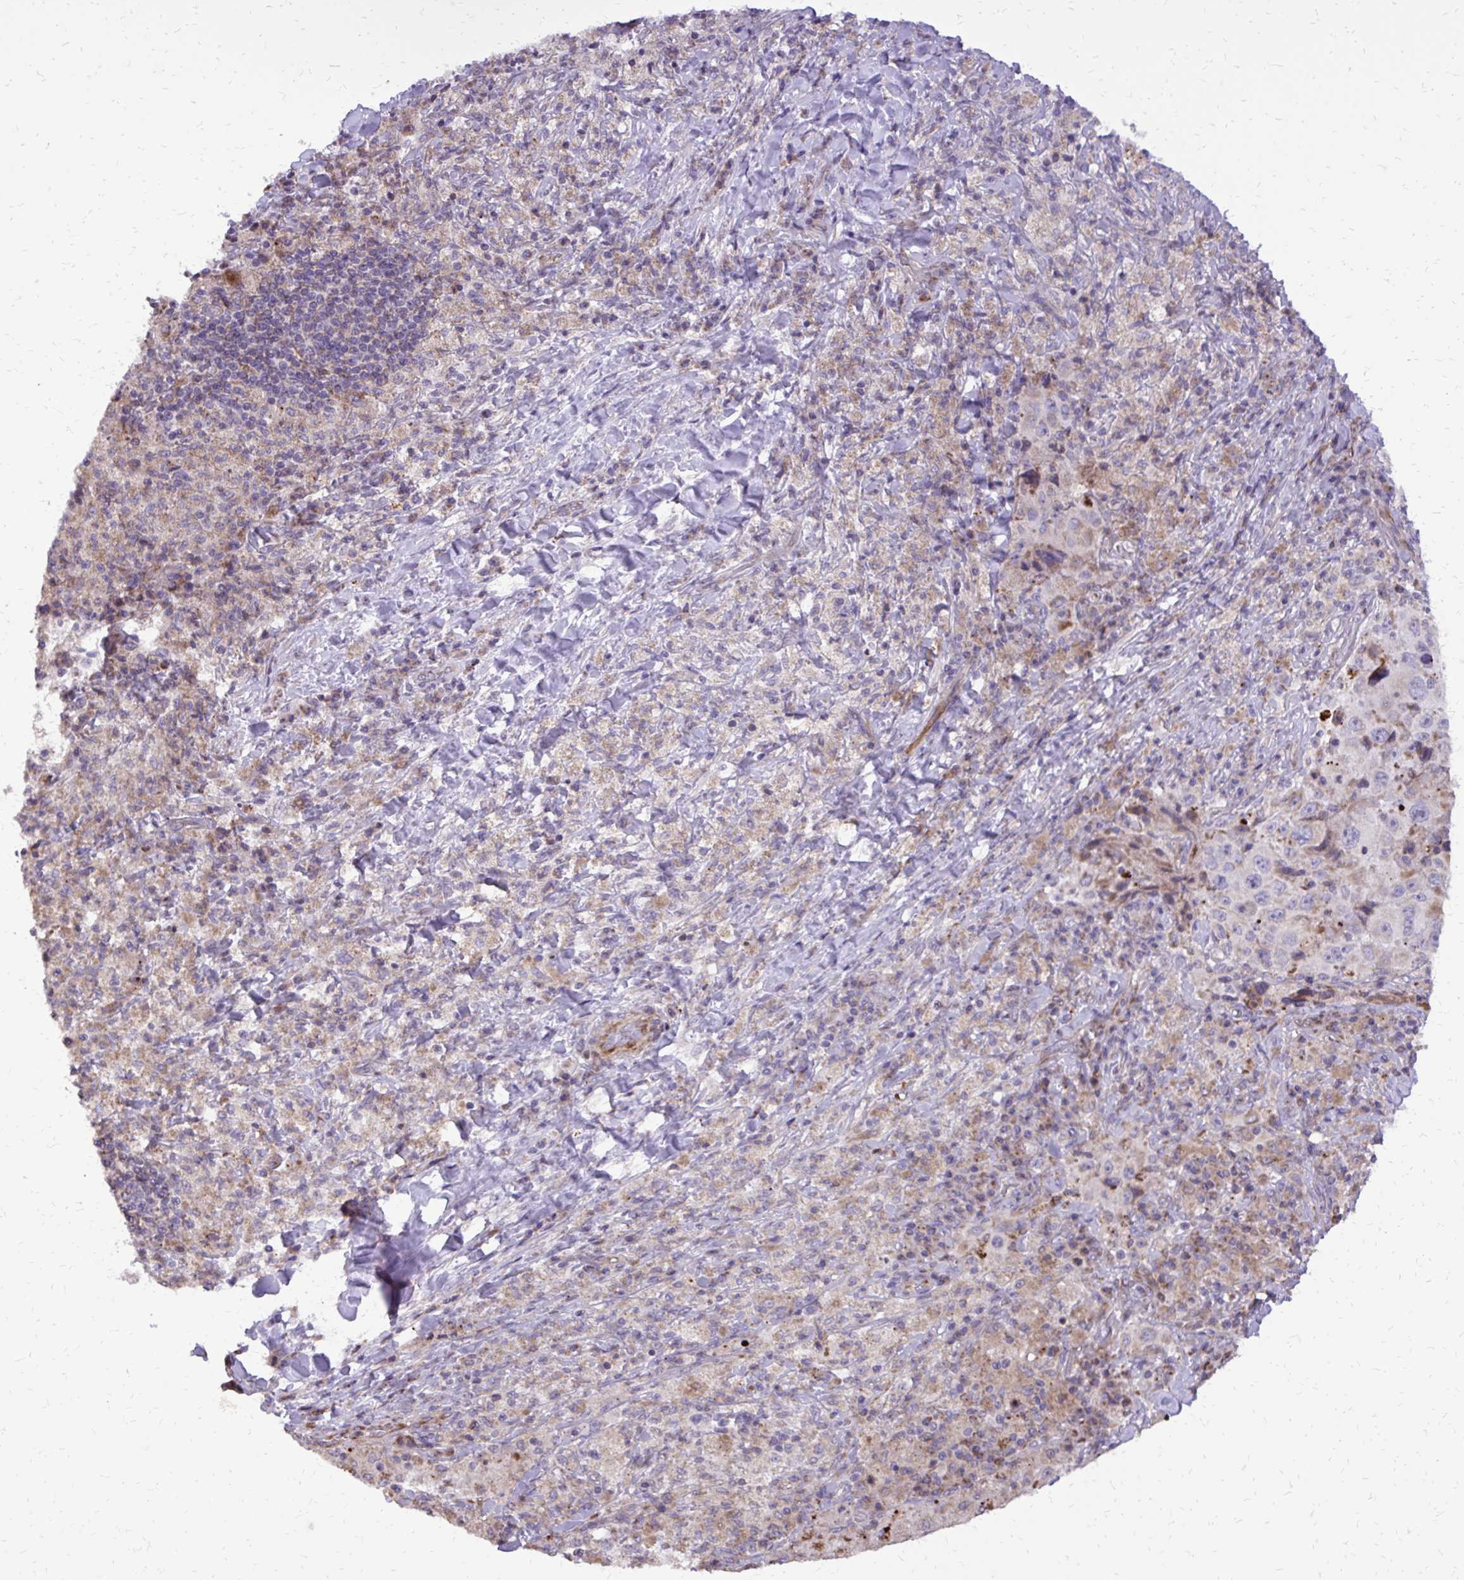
{"staining": {"intensity": "weak", "quantity": "<25%", "location": "cytoplasmic/membranous"}, "tissue": "melanoma", "cell_type": "Tumor cells", "image_type": "cancer", "snomed": [{"axis": "morphology", "description": "Malignant melanoma, Metastatic site"}, {"axis": "topography", "description": "Lymph node"}], "caption": "Micrograph shows no protein expression in tumor cells of malignant melanoma (metastatic site) tissue.", "gene": "ABCC3", "patient": {"sex": "male", "age": 62}}